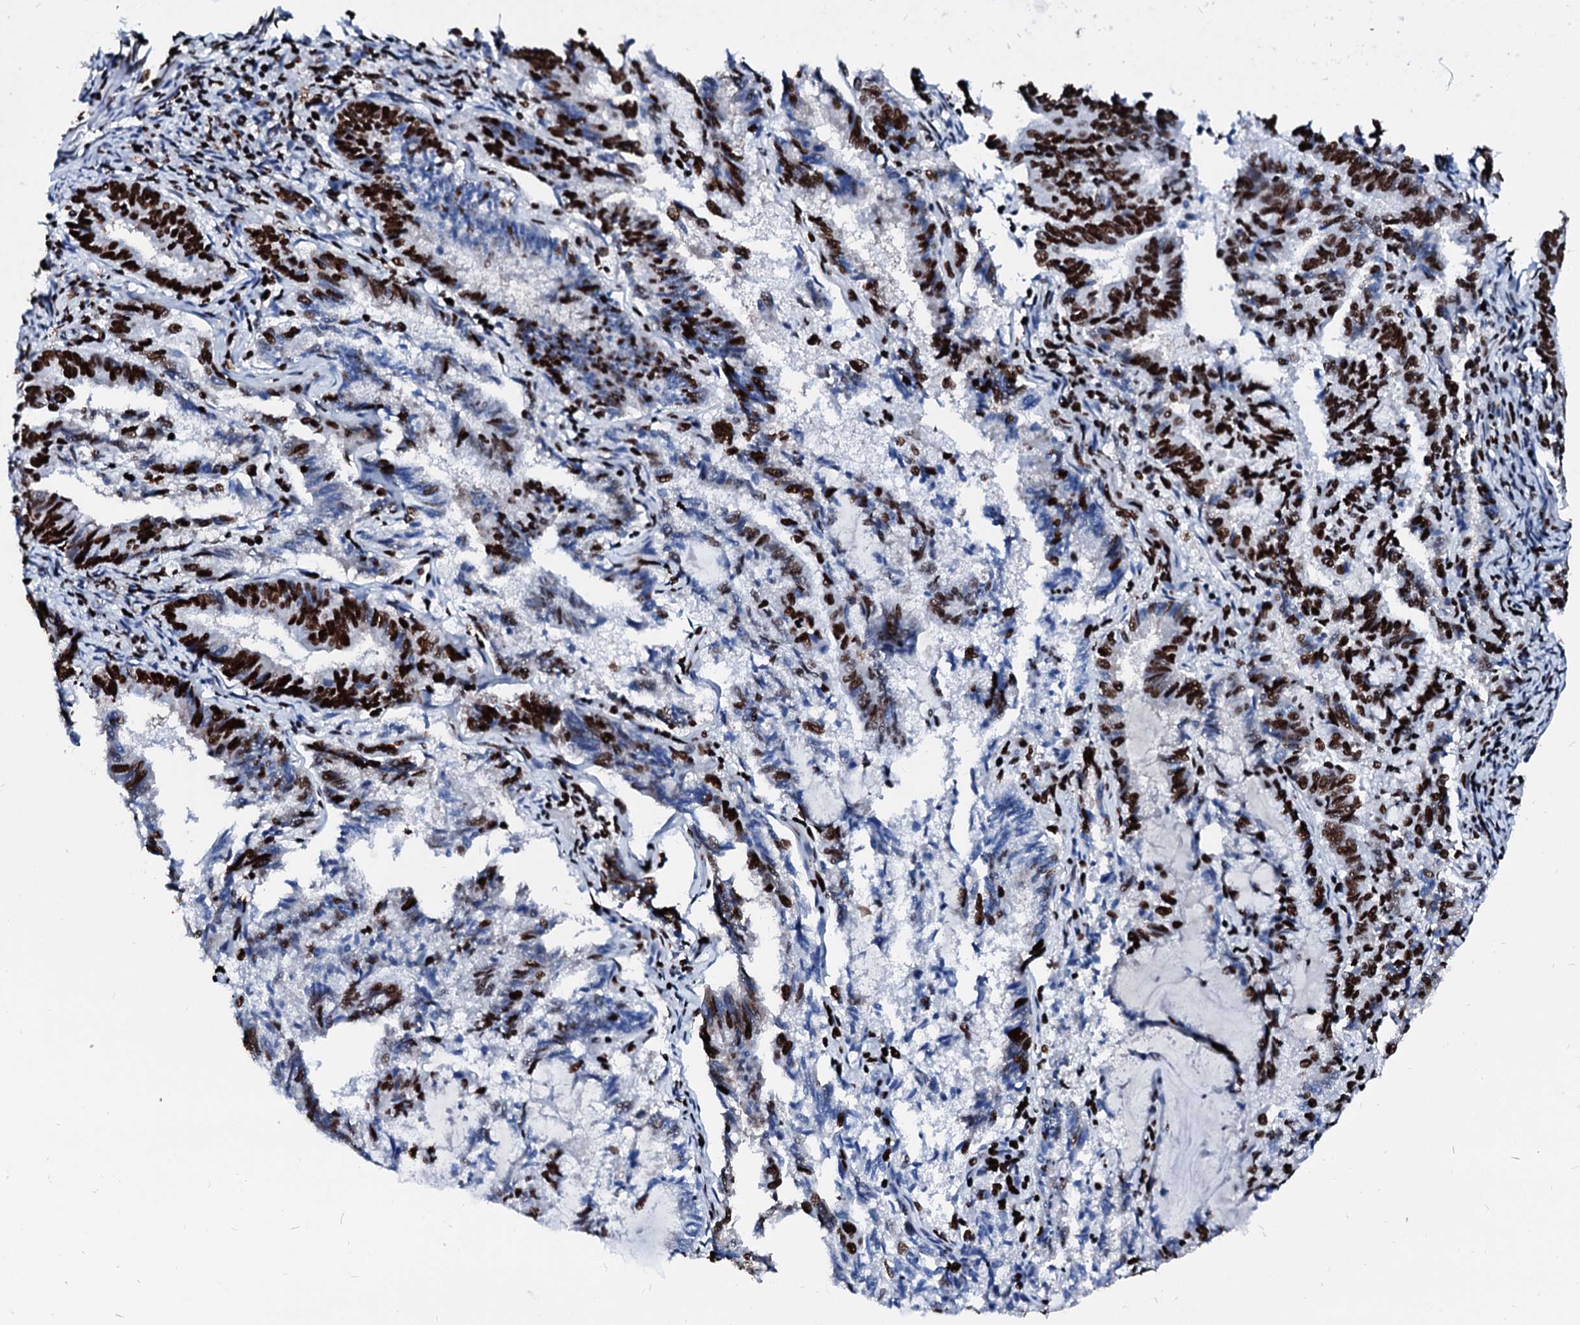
{"staining": {"intensity": "strong", "quantity": ">75%", "location": "nuclear"}, "tissue": "endometrial cancer", "cell_type": "Tumor cells", "image_type": "cancer", "snomed": [{"axis": "morphology", "description": "Adenocarcinoma, NOS"}, {"axis": "topography", "description": "Endometrium"}], "caption": "Protein expression analysis of human endometrial adenocarcinoma reveals strong nuclear staining in approximately >75% of tumor cells.", "gene": "RALY", "patient": {"sex": "female", "age": 80}}